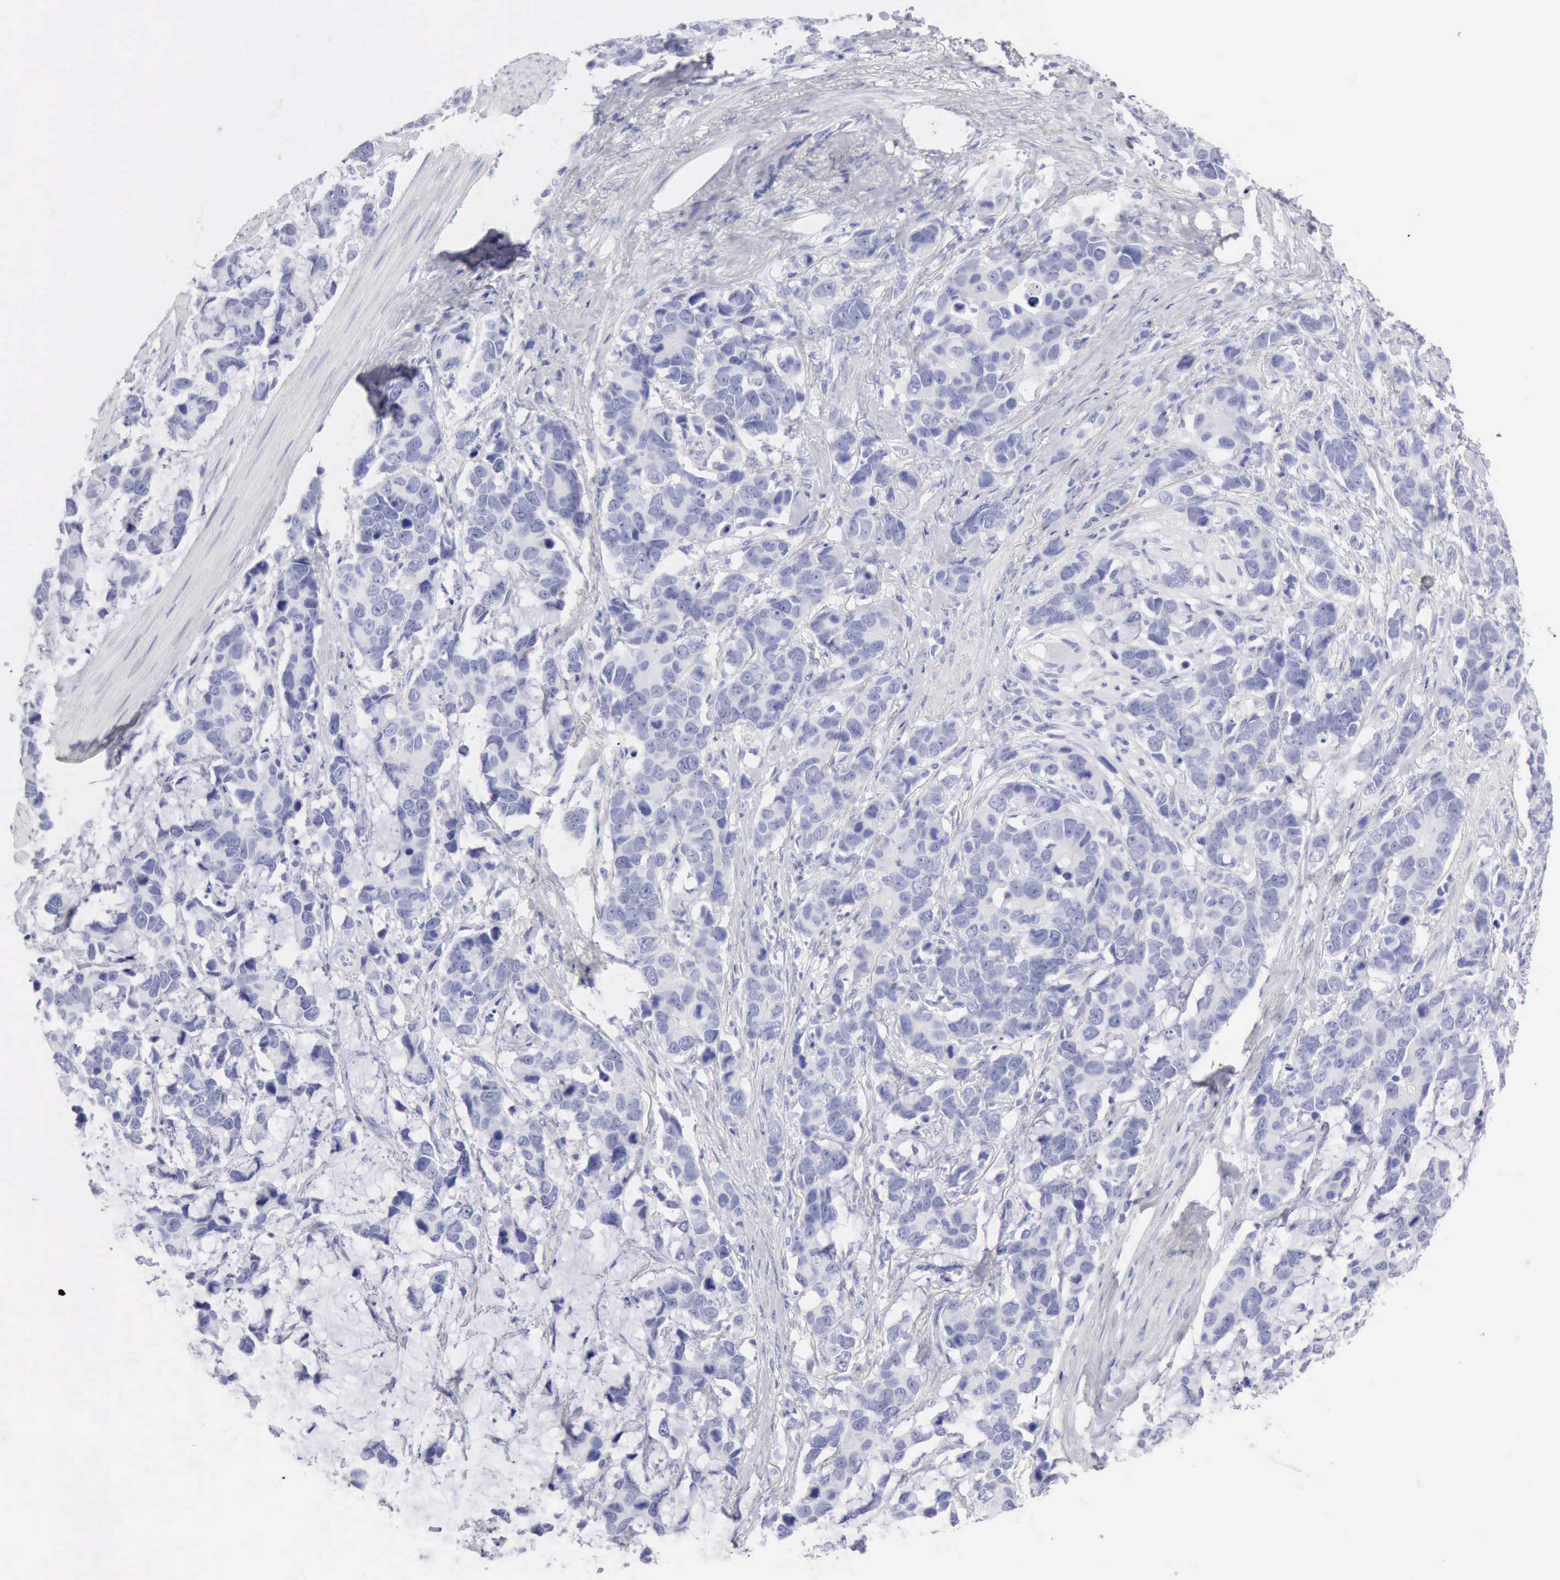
{"staining": {"intensity": "negative", "quantity": "none", "location": "none"}, "tissue": "stomach cancer", "cell_type": "Tumor cells", "image_type": "cancer", "snomed": [{"axis": "morphology", "description": "Adenocarcinoma, NOS"}, {"axis": "topography", "description": "Stomach, upper"}], "caption": "DAB immunohistochemical staining of human stomach cancer (adenocarcinoma) demonstrates no significant positivity in tumor cells.", "gene": "KRT5", "patient": {"sex": "male", "age": 71}}